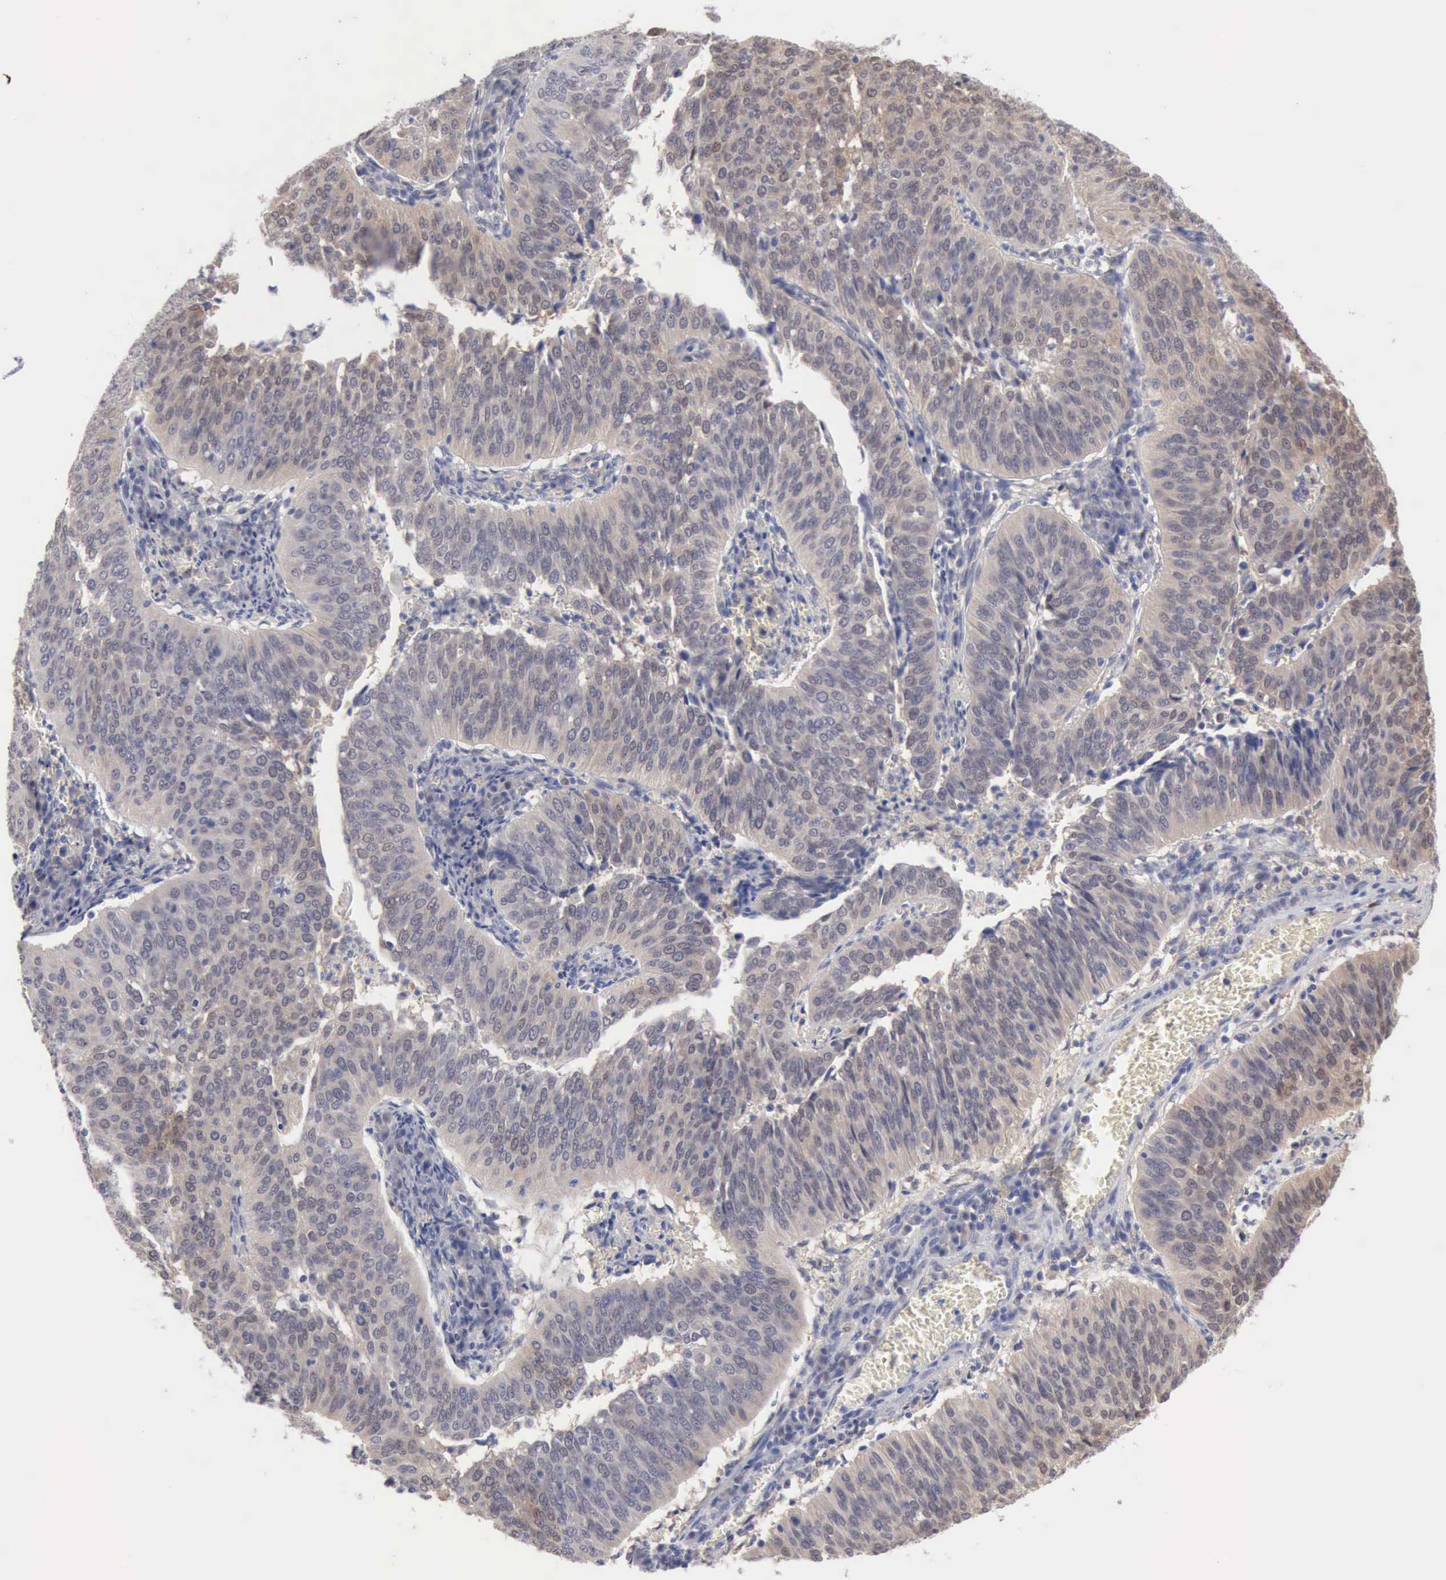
{"staining": {"intensity": "weak", "quantity": "25%-75%", "location": "cytoplasmic/membranous"}, "tissue": "cervical cancer", "cell_type": "Tumor cells", "image_type": "cancer", "snomed": [{"axis": "morphology", "description": "Squamous cell carcinoma, NOS"}, {"axis": "topography", "description": "Cervix"}], "caption": "Immunohistochemistry micrograph of neoplastic tissue: human cervical cancer (squamous cell carcinoma) stained using immunohistochemistry demonstrates low levels of weak protein expression localized specifically in the cytoplasmic/membranous of tumor cells, appearing as a cytoplasmic/membranous brown color.", "gene": "PTGR2", "patient": {"sex": "female", "age": 39}}